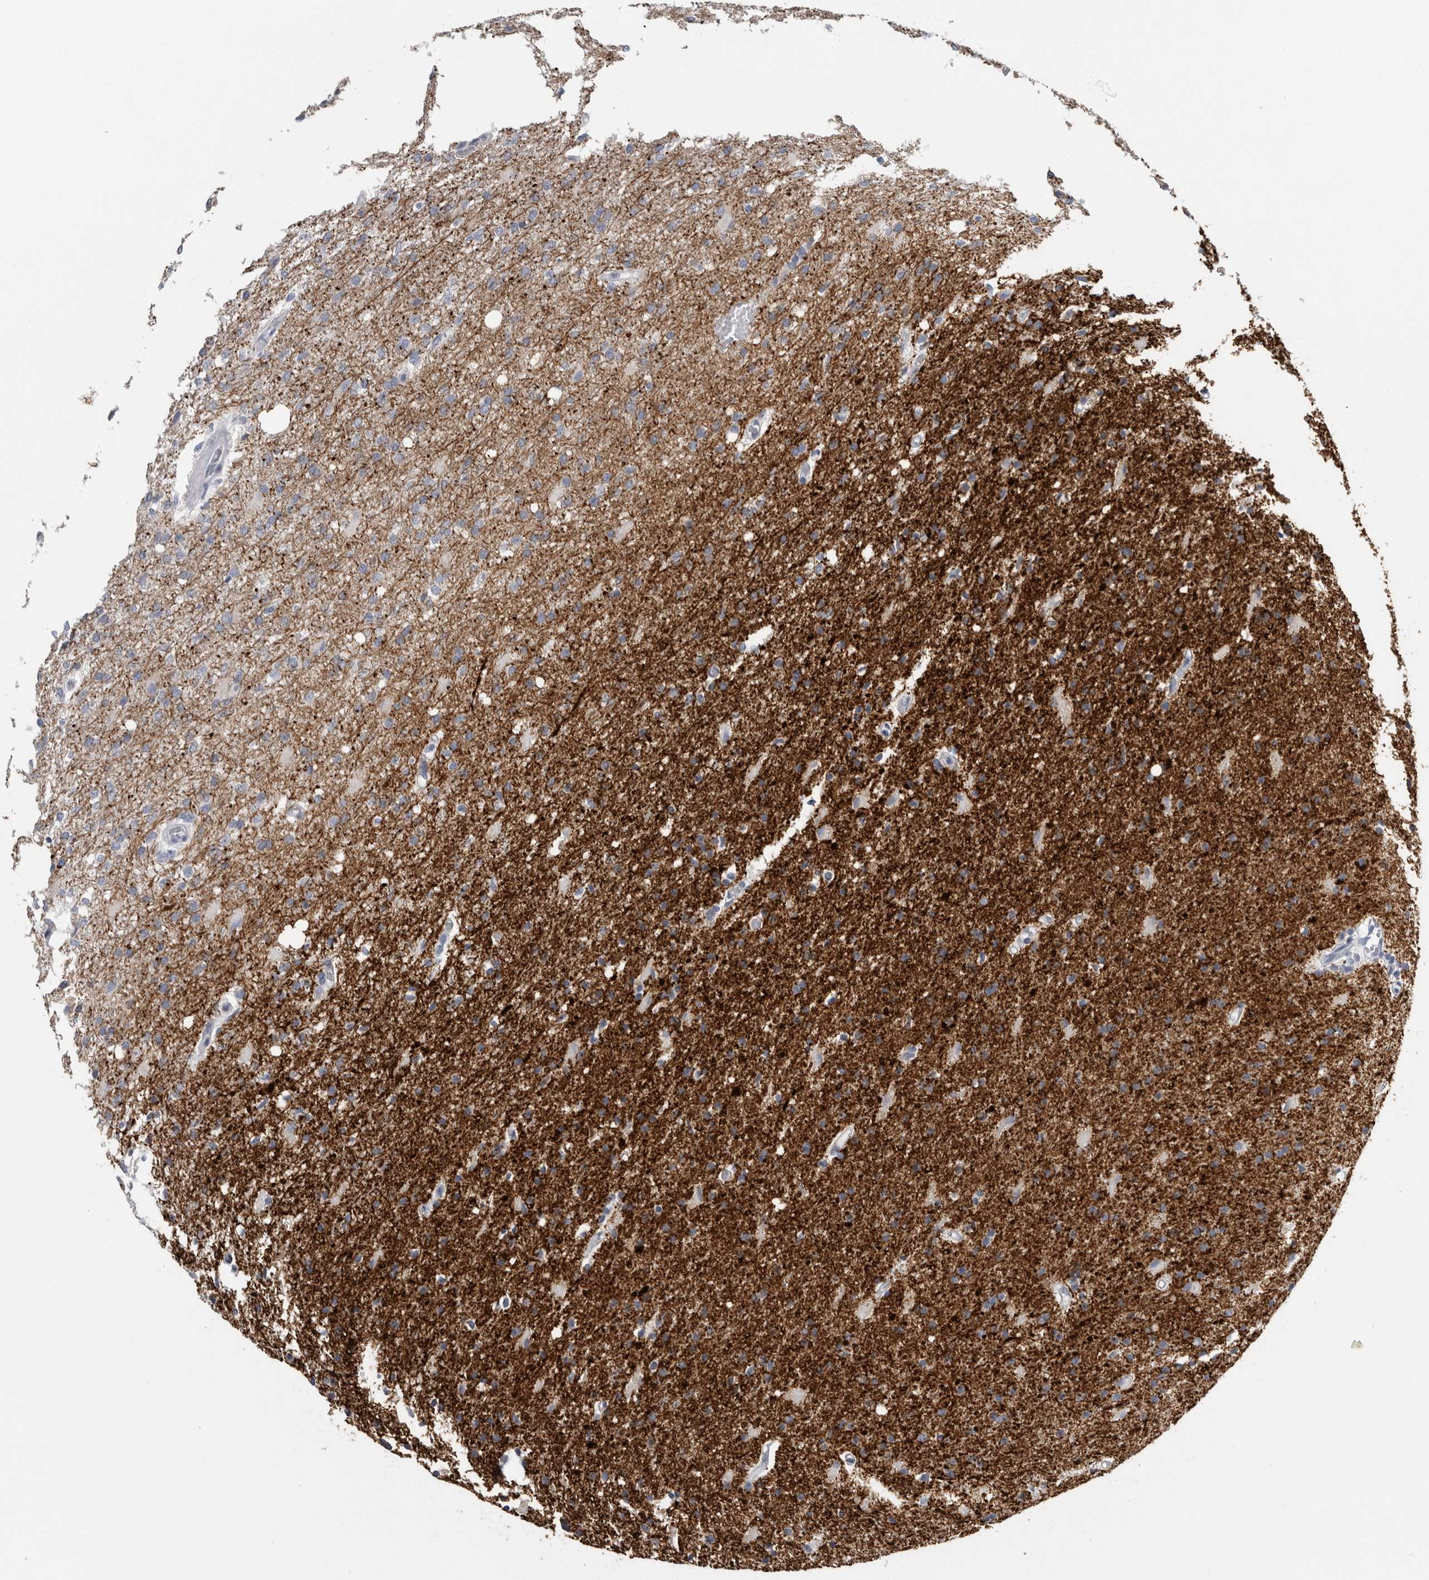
{"staining": {"intensity": "negative", "quantity": "none", "location": "none"}, "tissue": "glioma", "cell_type": "Tumor cells", "image_type": "cancer", "snomed": [{"axis": "morphology", "description": "Normal tissue, NOS"}, {"axis": "morphology", "description": "Glioma, malignant, High grade"}, {"axis": "topography", "description": "Cerebral cortex"}], "caption": "This is an immunohistochemistry micrograph of malignant glioma (high-grade). There is no positivity in tumor cells.", "gene": "NEFM", "patient": {"sex": "male", "age": 77}}